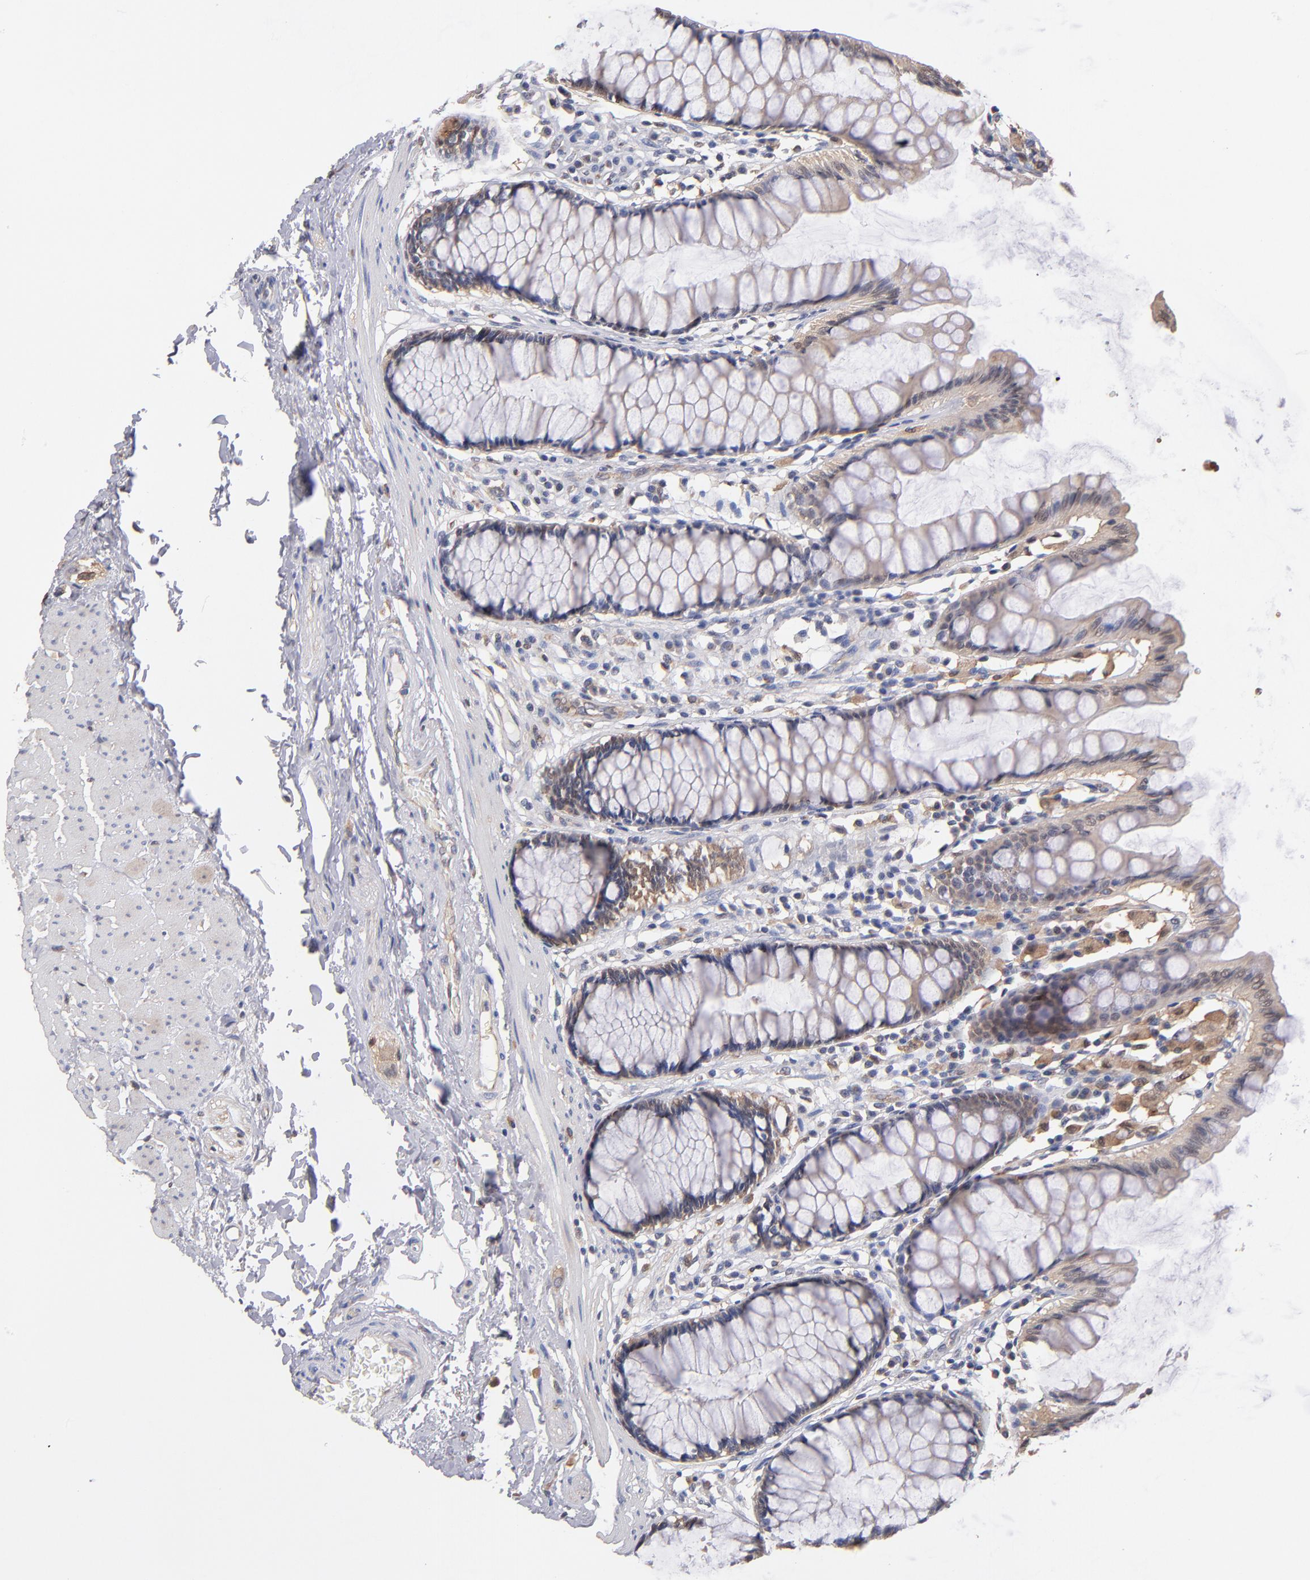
{"staining": {"intensity": "moderate", "quantity": ">75%", "location": "cytoplasmic/membranous"}, "tissue": "rectum", "cell_type": "Glandular cells", "image_type": "normal", "snomed": [{"axis": "morphology", "description": "Normal tissue, NOS"}, {"axis": "topography", "description": "Rectum"}], "caption": "Protein staining by IHC shows moderate cytoplasmic/membranous staining in about >75% of glandular cells in normal rectum.", "gene": "GMFB", "patient": {"sex": "male", "age": 77}}